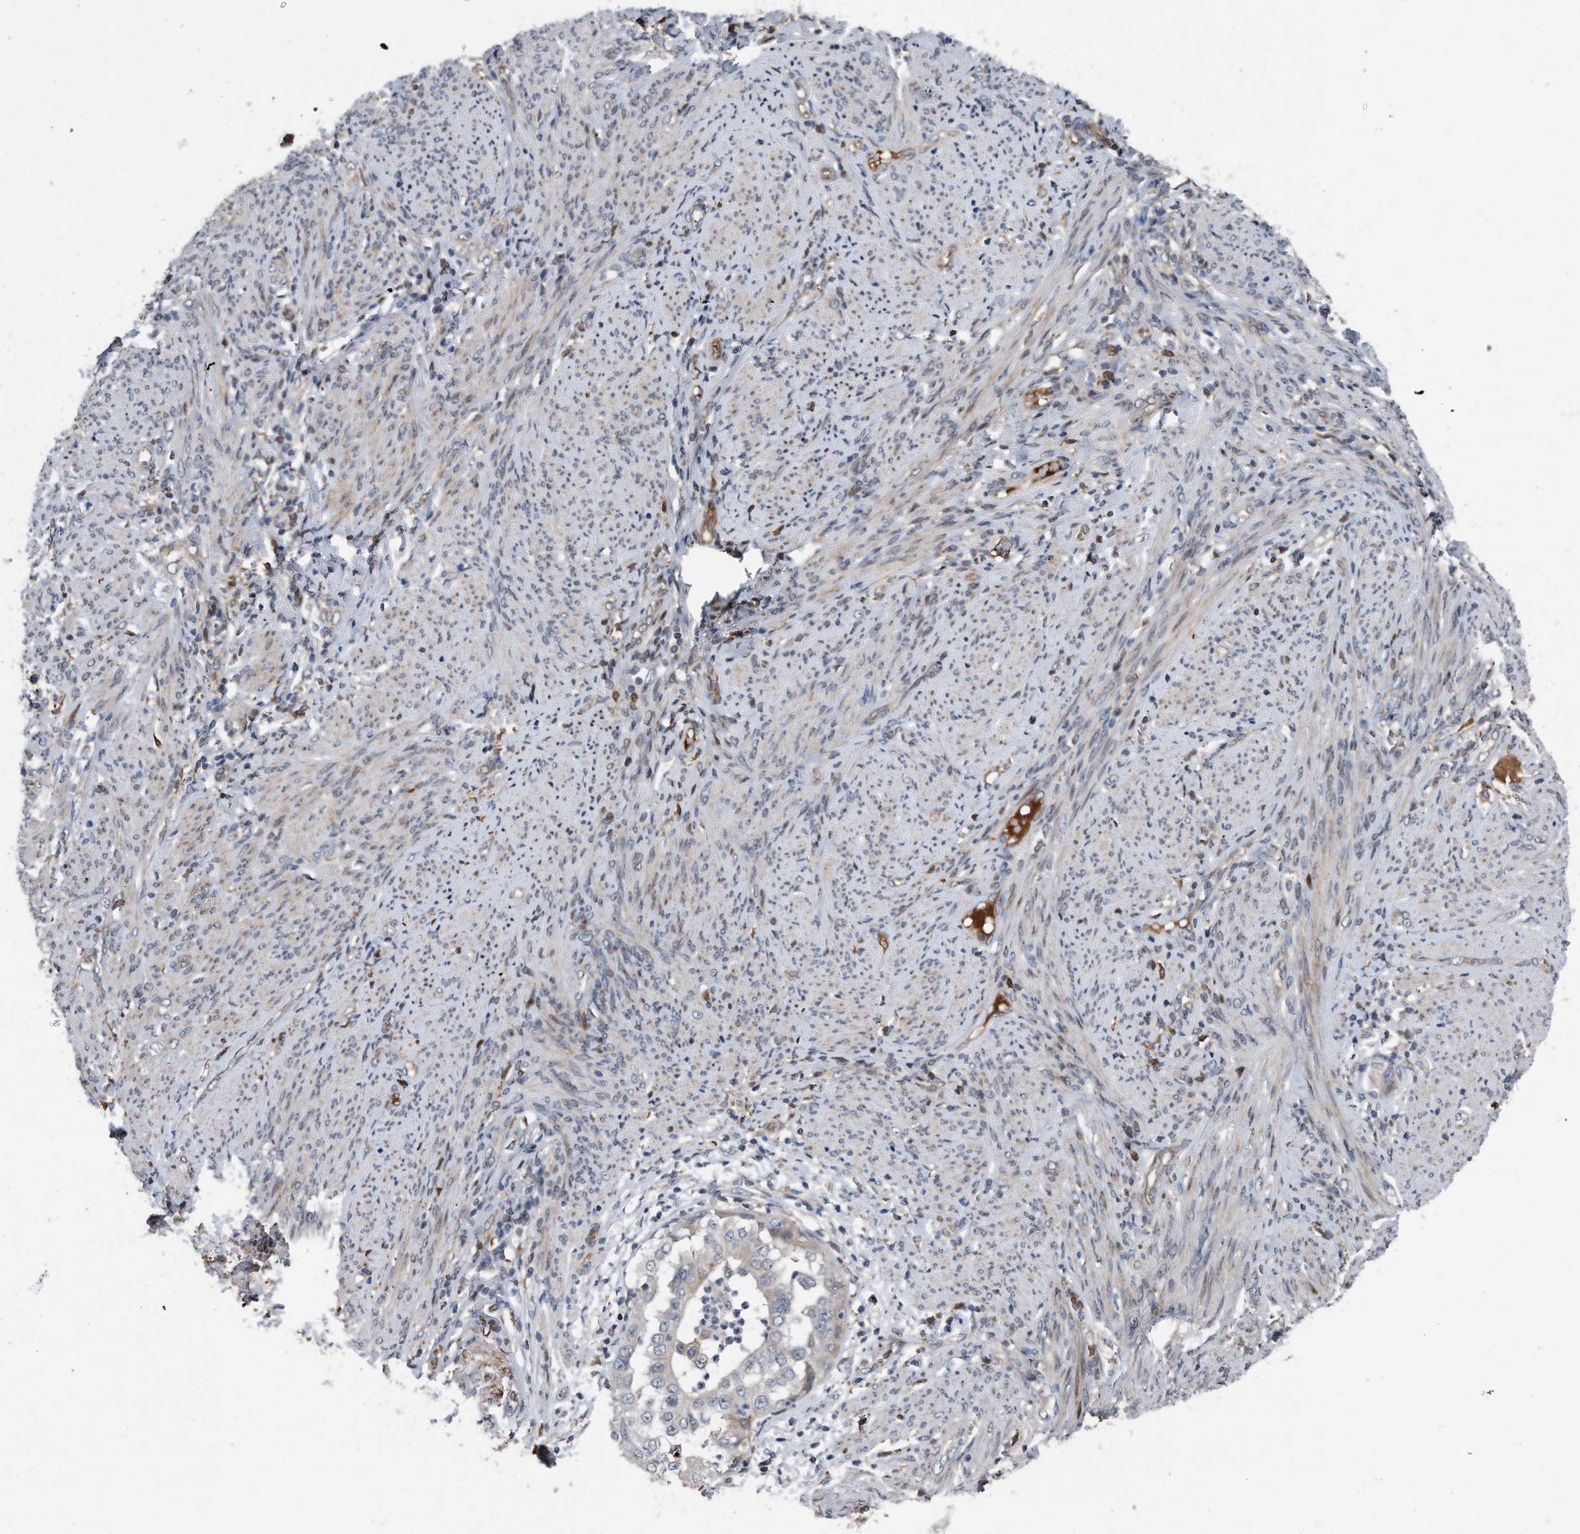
{"staining": {"intensity": "negative", "quantity": "none", "location": "none"}, "tissue": "endometrial cancer", "cell_type": "Tumor cells", "image_type": "cancer", "snomed": [{"axis": "morphology", "description": "Adenocarcinoma, NOS"}, {"axis": "topography", "description": "Endometrium"}], "caption": "Image shows no protein expression in tumor cells of endometrial adenocarcinoma tissue.", "gene": "DST", "patient": {"sex": "female", "age": 85}}